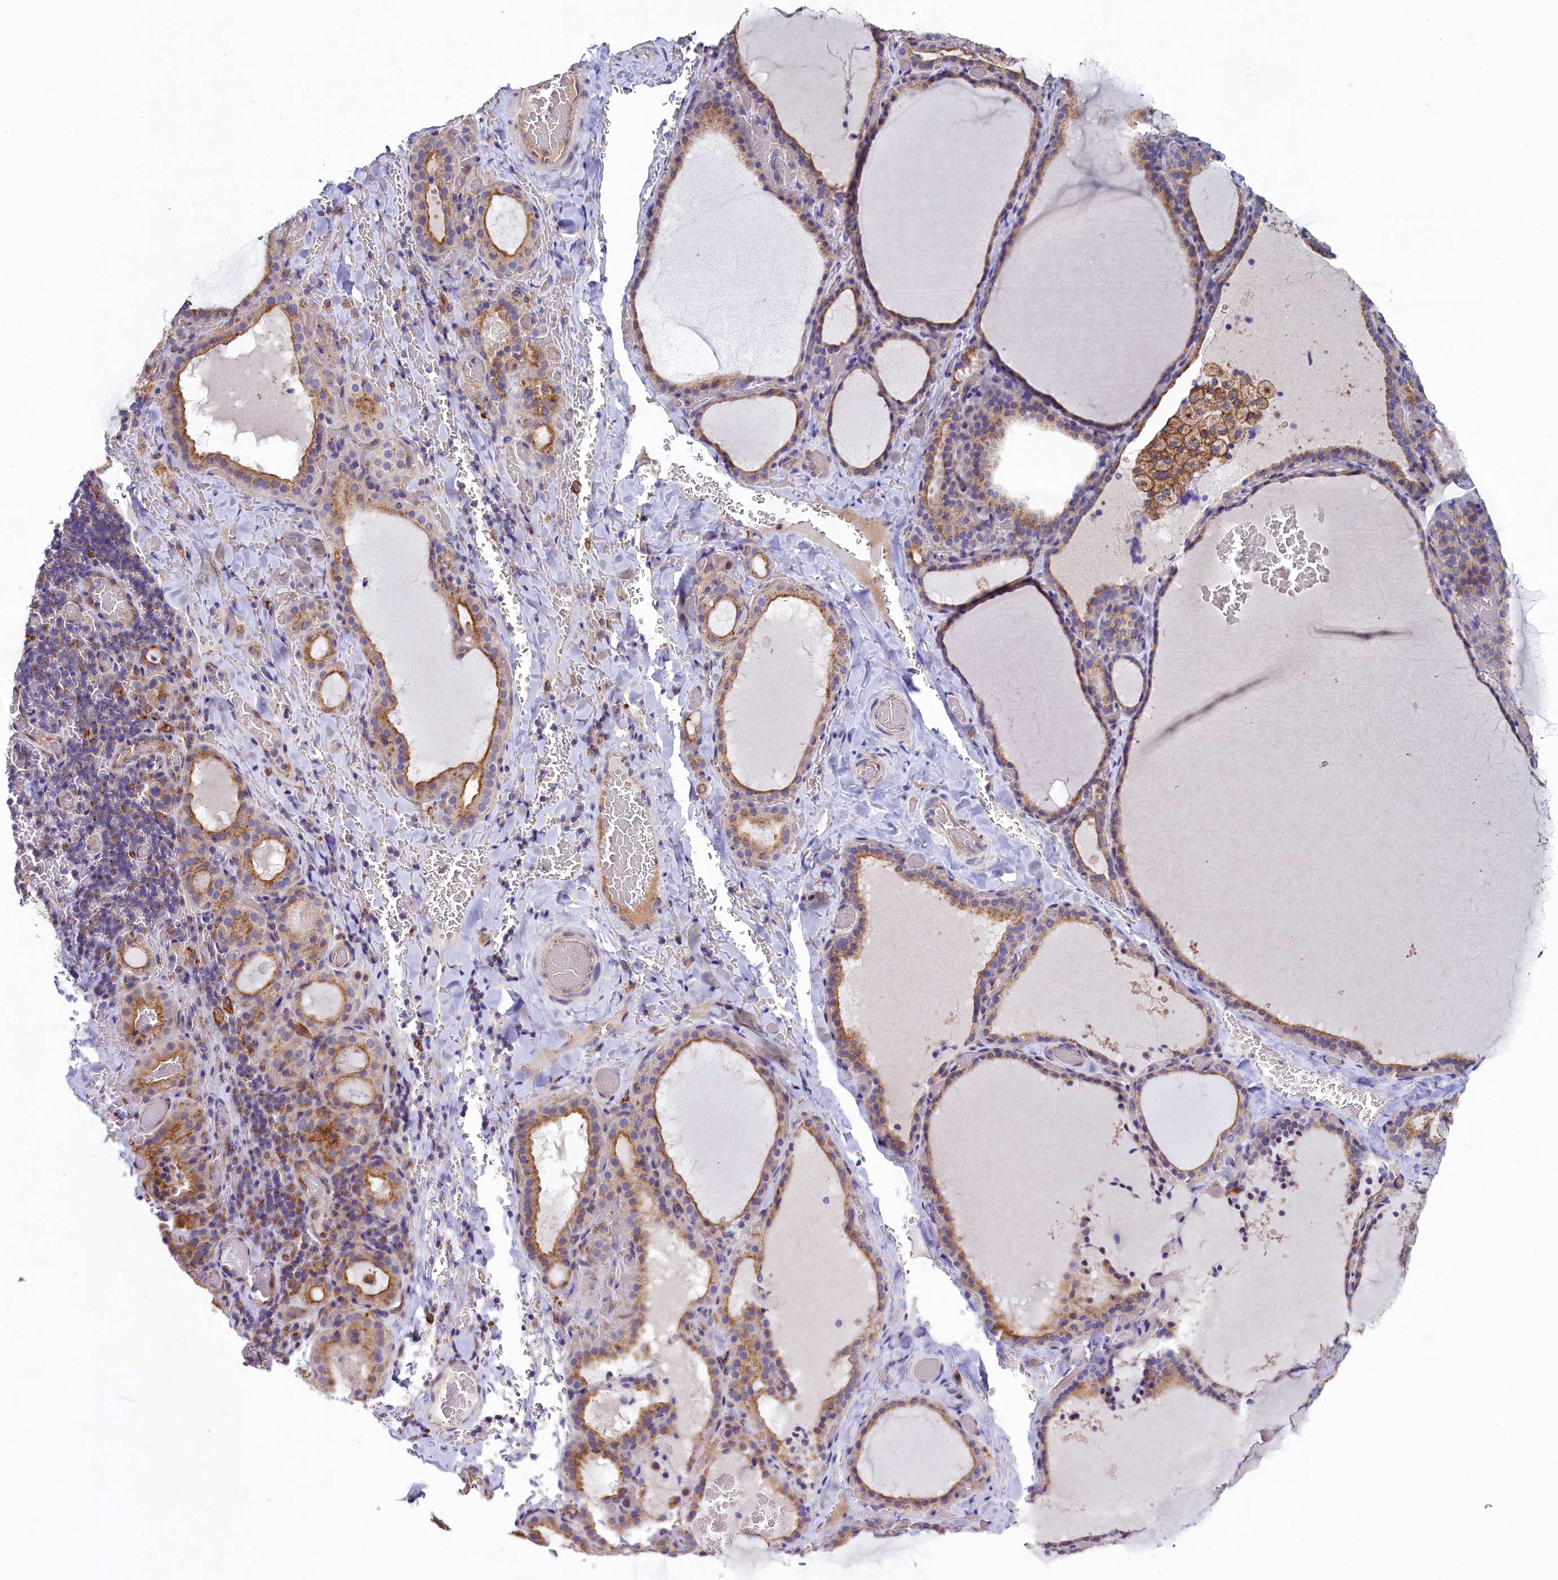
{"staining": {"intensity": "moderate", "quantity": ">75%", "location": "cytoplasmic/membranous"}, "tissue": "thyroid gland", "cell_type": "Glandular cells", "image_type": "normal", "snomed": [{"axis": "morphology", "description": "Normal tissue, NOS"}, {"axis": "topography", "description": "Thyroid gland"}], "caption": "Moderate cytoplasmic/membranous protein expression is identified in approximately >75% of glandular cells in thyroid gland. Nuclei are stained in blue.", "gene": "GPR21", "patient": {"sex": "female", "age": 39}}